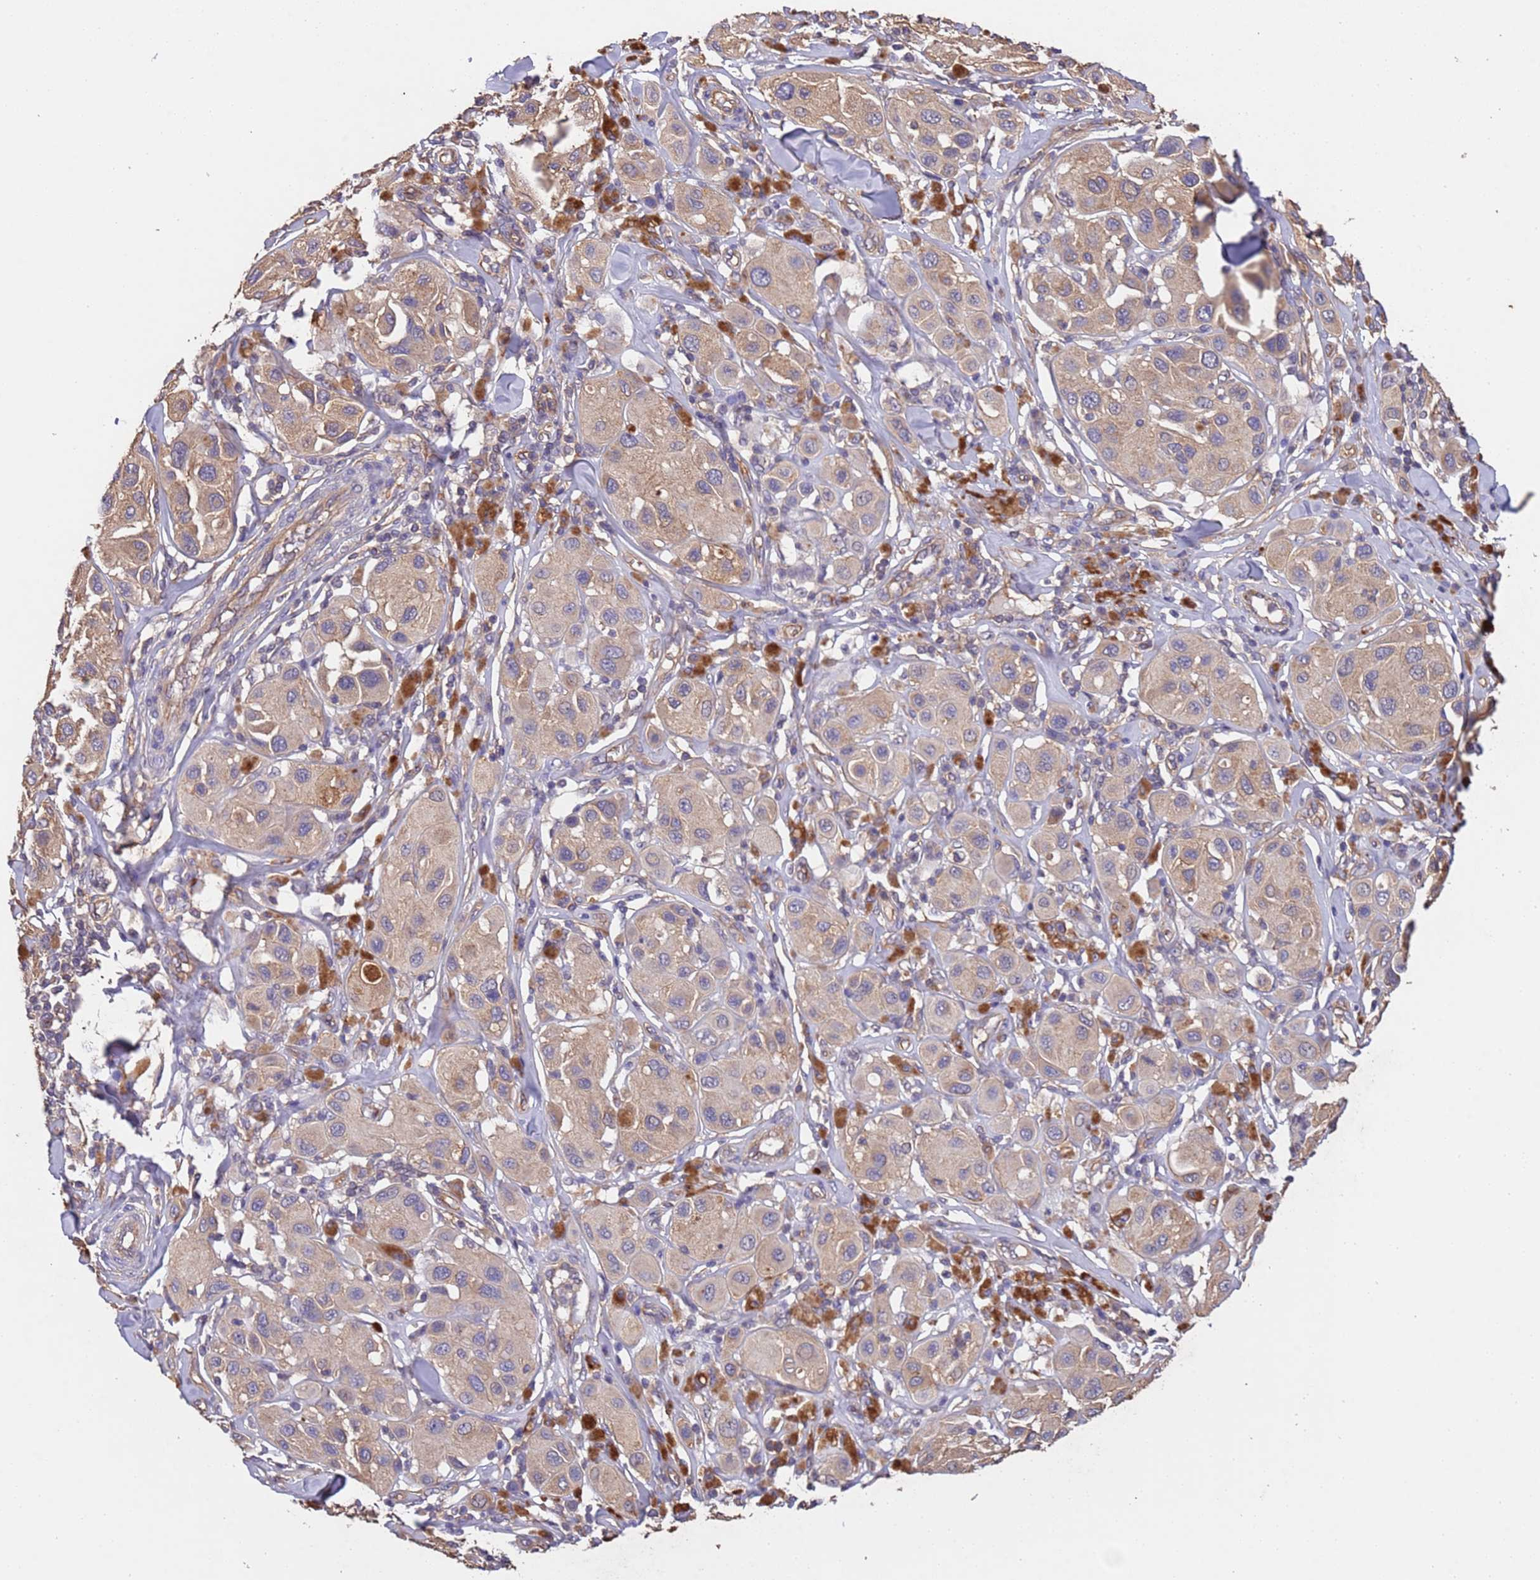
{"staining": {"intensity": "weak", "quantity": ">75%", "location": "cytoplasmic/membranous"}, "tissue": "melanoma", "cell_type": "Tumor cells", "image_type": "cancer", "snomed": [{"axis": "morphology", "description": "Malignant melanoma, Metastatic site"}, {"axis": "topography", "description": "Skin"}], "caption": "This is an image of immunohistochemistry (IHC) staining of malignant melanoma (metastatic site), which shows weak expression in the cytoplasmic/membranous of tumor cells.", "gene": "MTX3", "patient": {"sex": "male", "age": 41}}